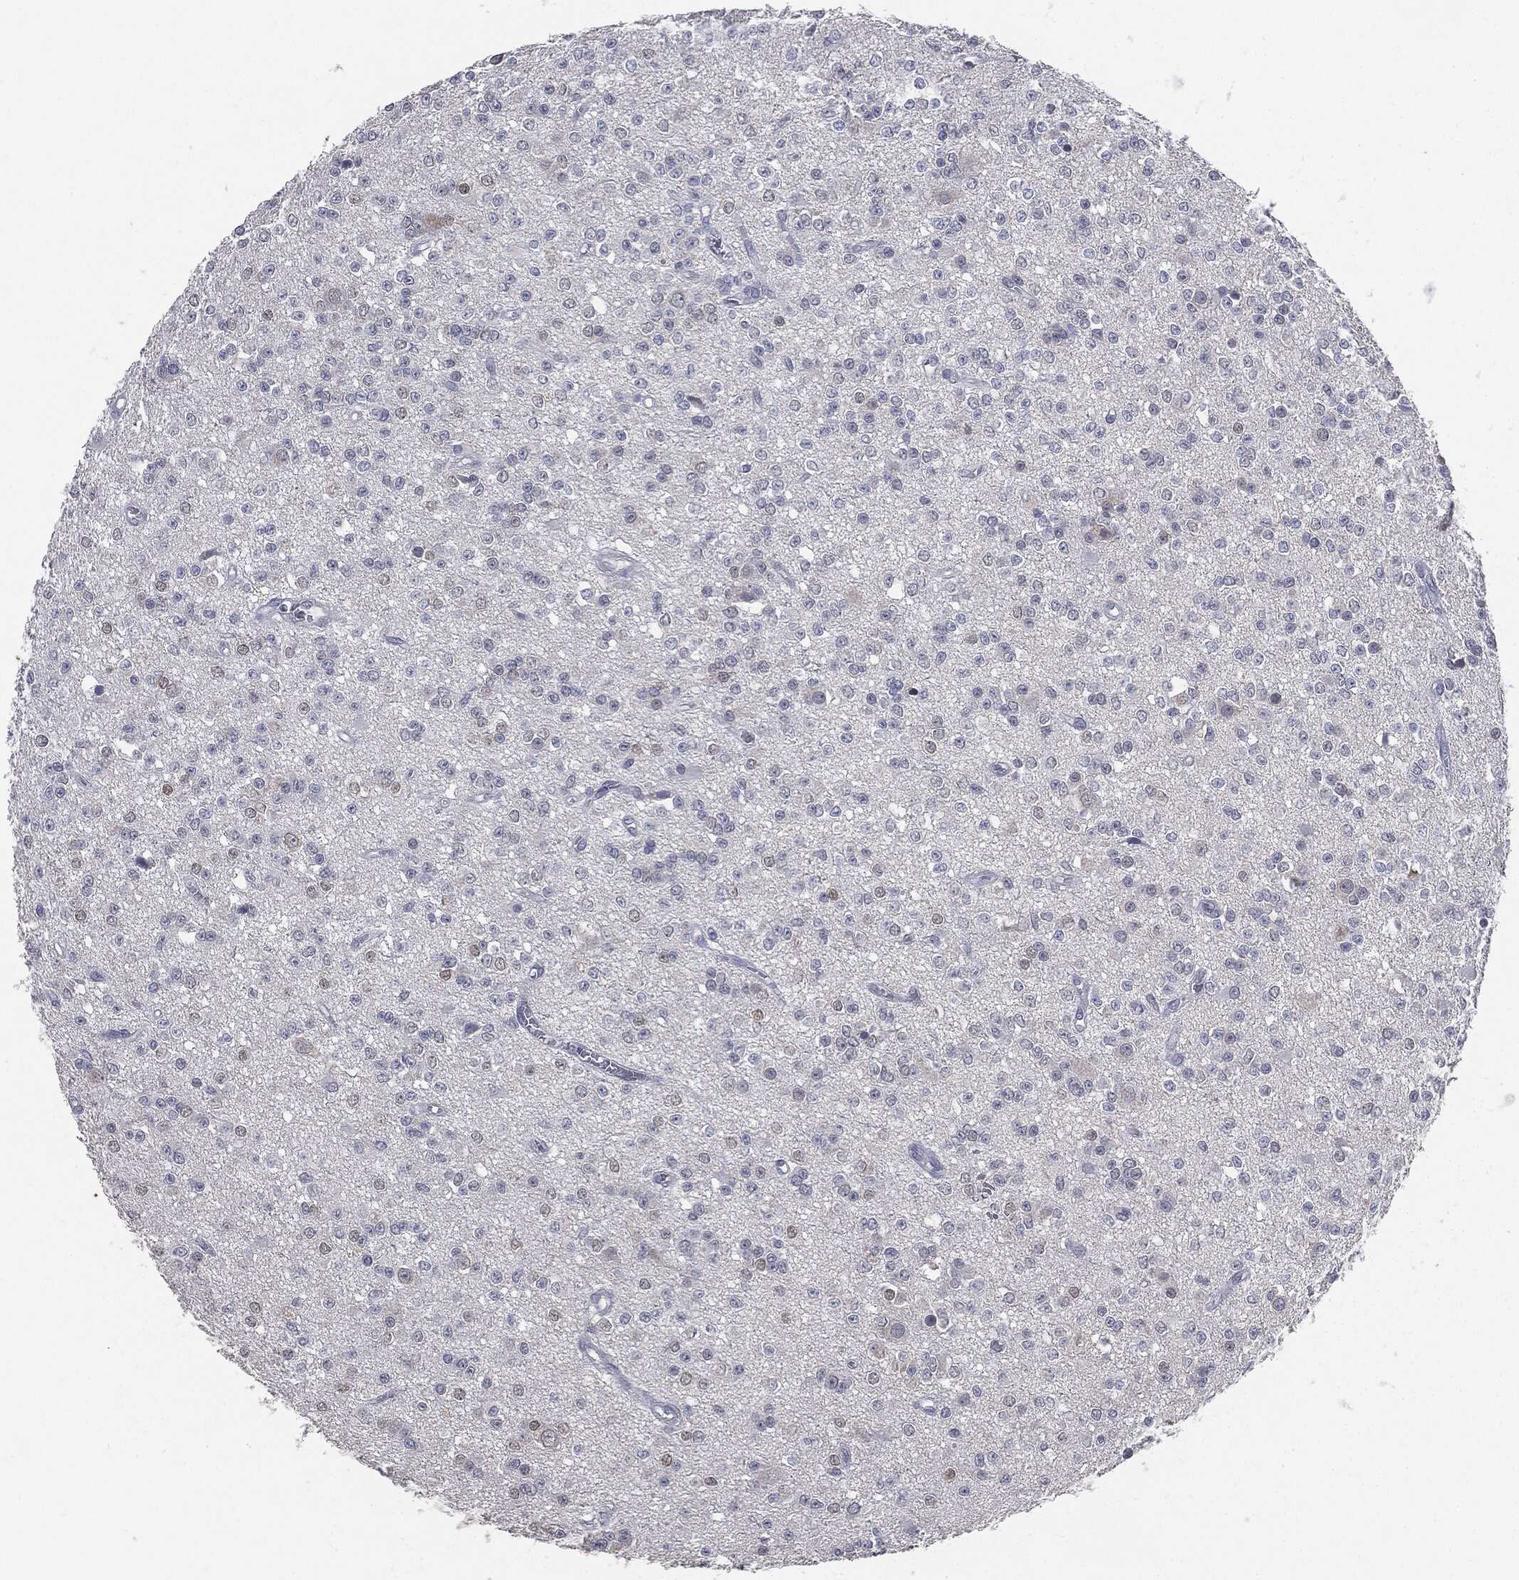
{"staining": {"intensity": "negative", "quantity": "none", "location": "none"}, "tissue": "glioma", "cell_type": "Tumor cells", "image_type": "cancer", "snomed": [{"axis": "morphology", "description": "Glioma, malignant, Low grade"}, {"axis": "topography", "description": "Brain"}], "caption": "An immunohistochemistry photomicrograph of malignant low-grade glioma is shown. There is no staining in tumor cells of malignant low-grade glioma.", "gene": "SLC2A2", "patient": {"sex": "female", "age": 45}}